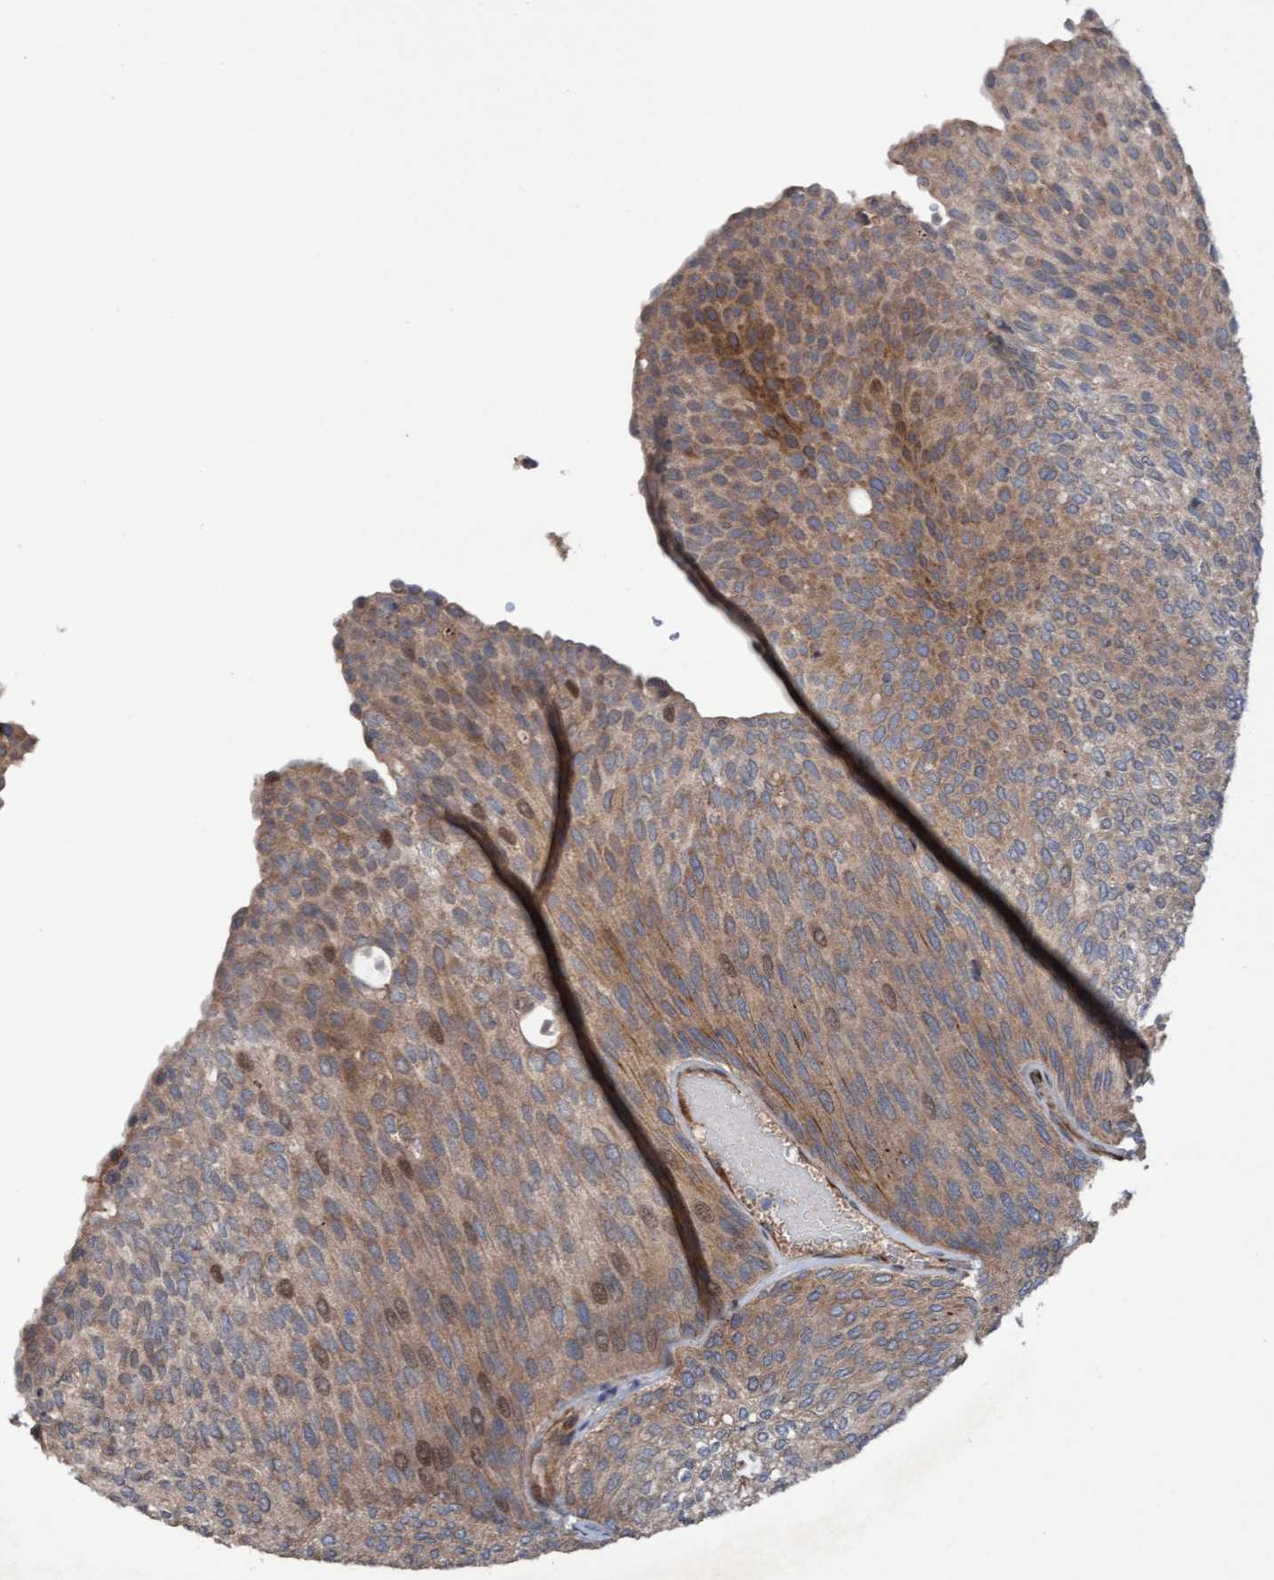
{"staining": {"intensity": "moderate", "quantity": "25%-75%", "location": "cytoplasmic/membranous"}, "tissue": "urothelial cancer", "cell_type": "Tumor cells", "image_type": "cancer", "snomed": [{"axis": "morphology", "description": "Urothelial carcinoma, Low grade"}, {"axis": "topography", "description": "Urinary bladder"}], "caption": "Protein staining demonstrates moderate cytoplasmic/membranous staining in about 25%-75% of tumor cells in urothelial cancer.", "gene": "ELP5", "patient": {"sex": "female", "age": 79}}